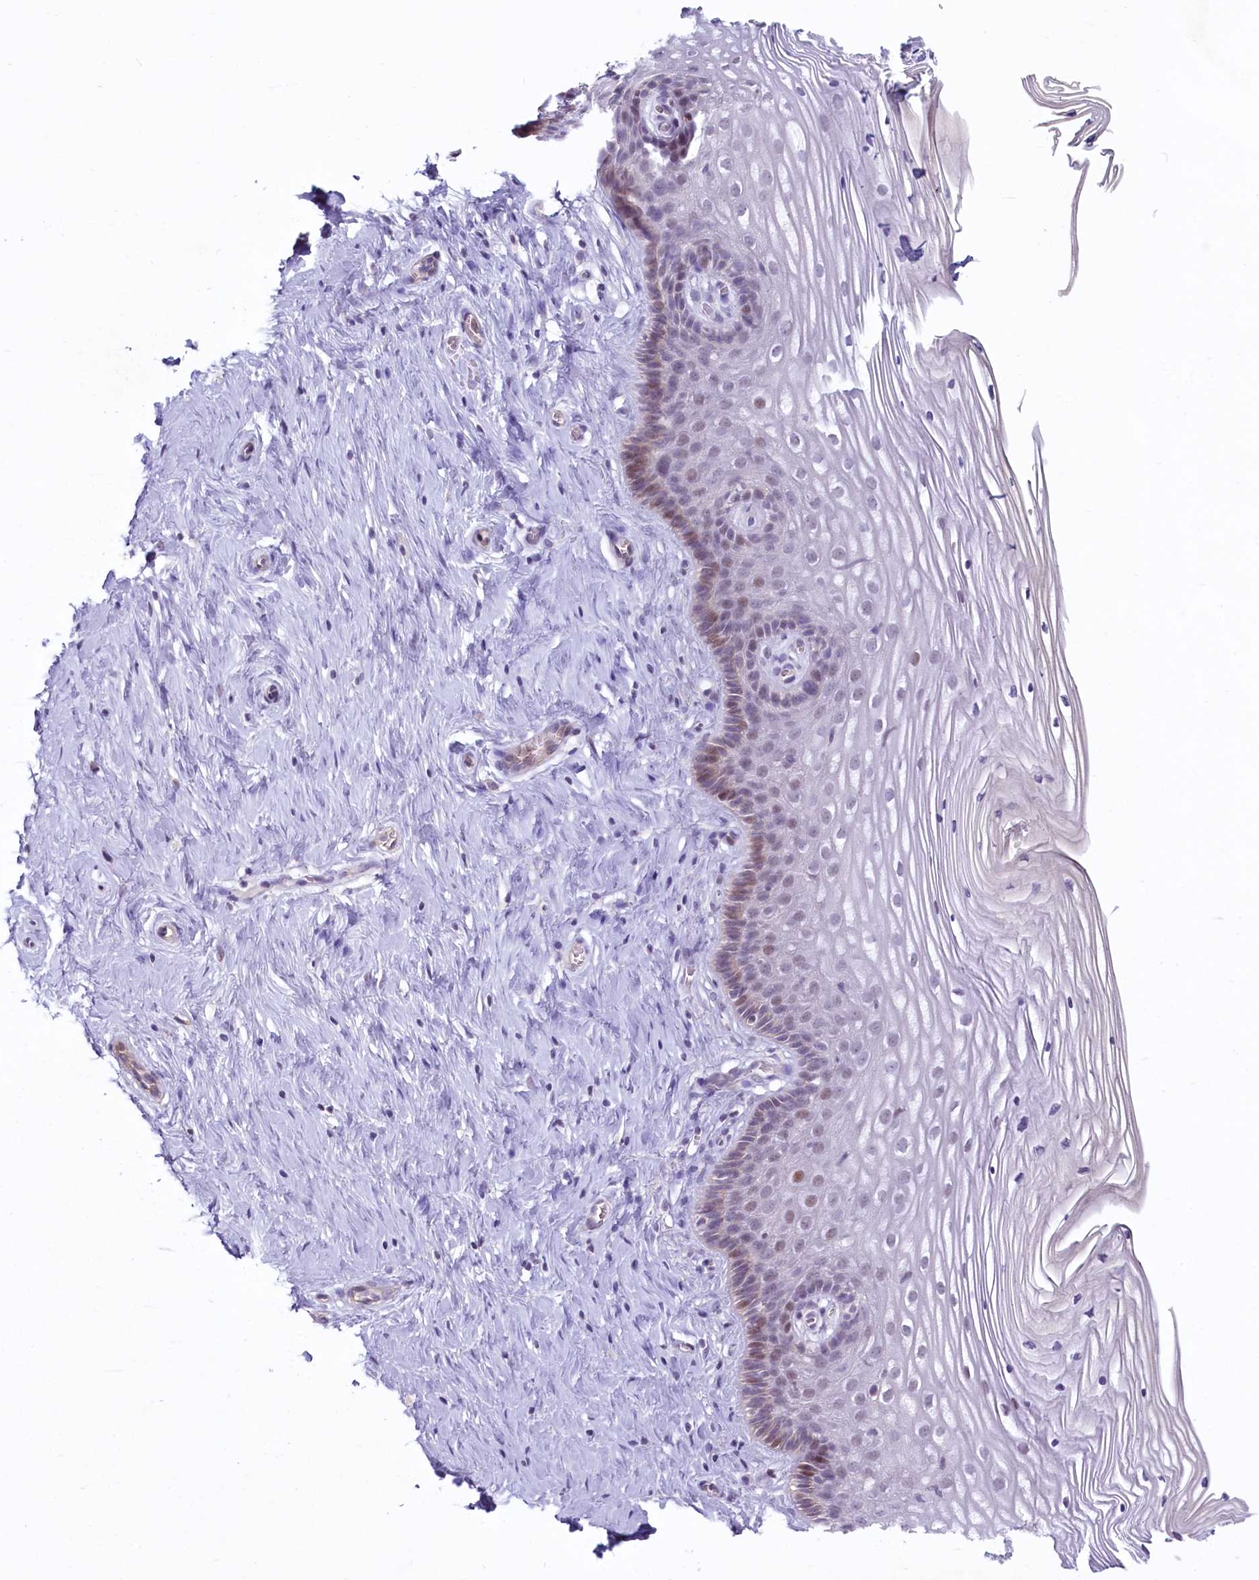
{"staining": {"intensity": "negative", "quantity": "none", "location": "none"}, "tissue": "cervix", "cell_type": "Glandular cells", "image_type": "normal", "snomed": [{"axis": "morphology", "description": "Normal tissue, NOS"}, {"axis": "topography", "description": "Cervix"}], "caption": "Immunohistochemical staining of unremarkable human cervix demonstrates no significant positivity in glandular cells. (Stains: DAB immunohistochemistry (IHC) with hematoxylin counter stain, Microscopy: brightfield microscopy at high magnification).", "gene": "PROCR", "patient": {"sex": "female", "age": 33}}